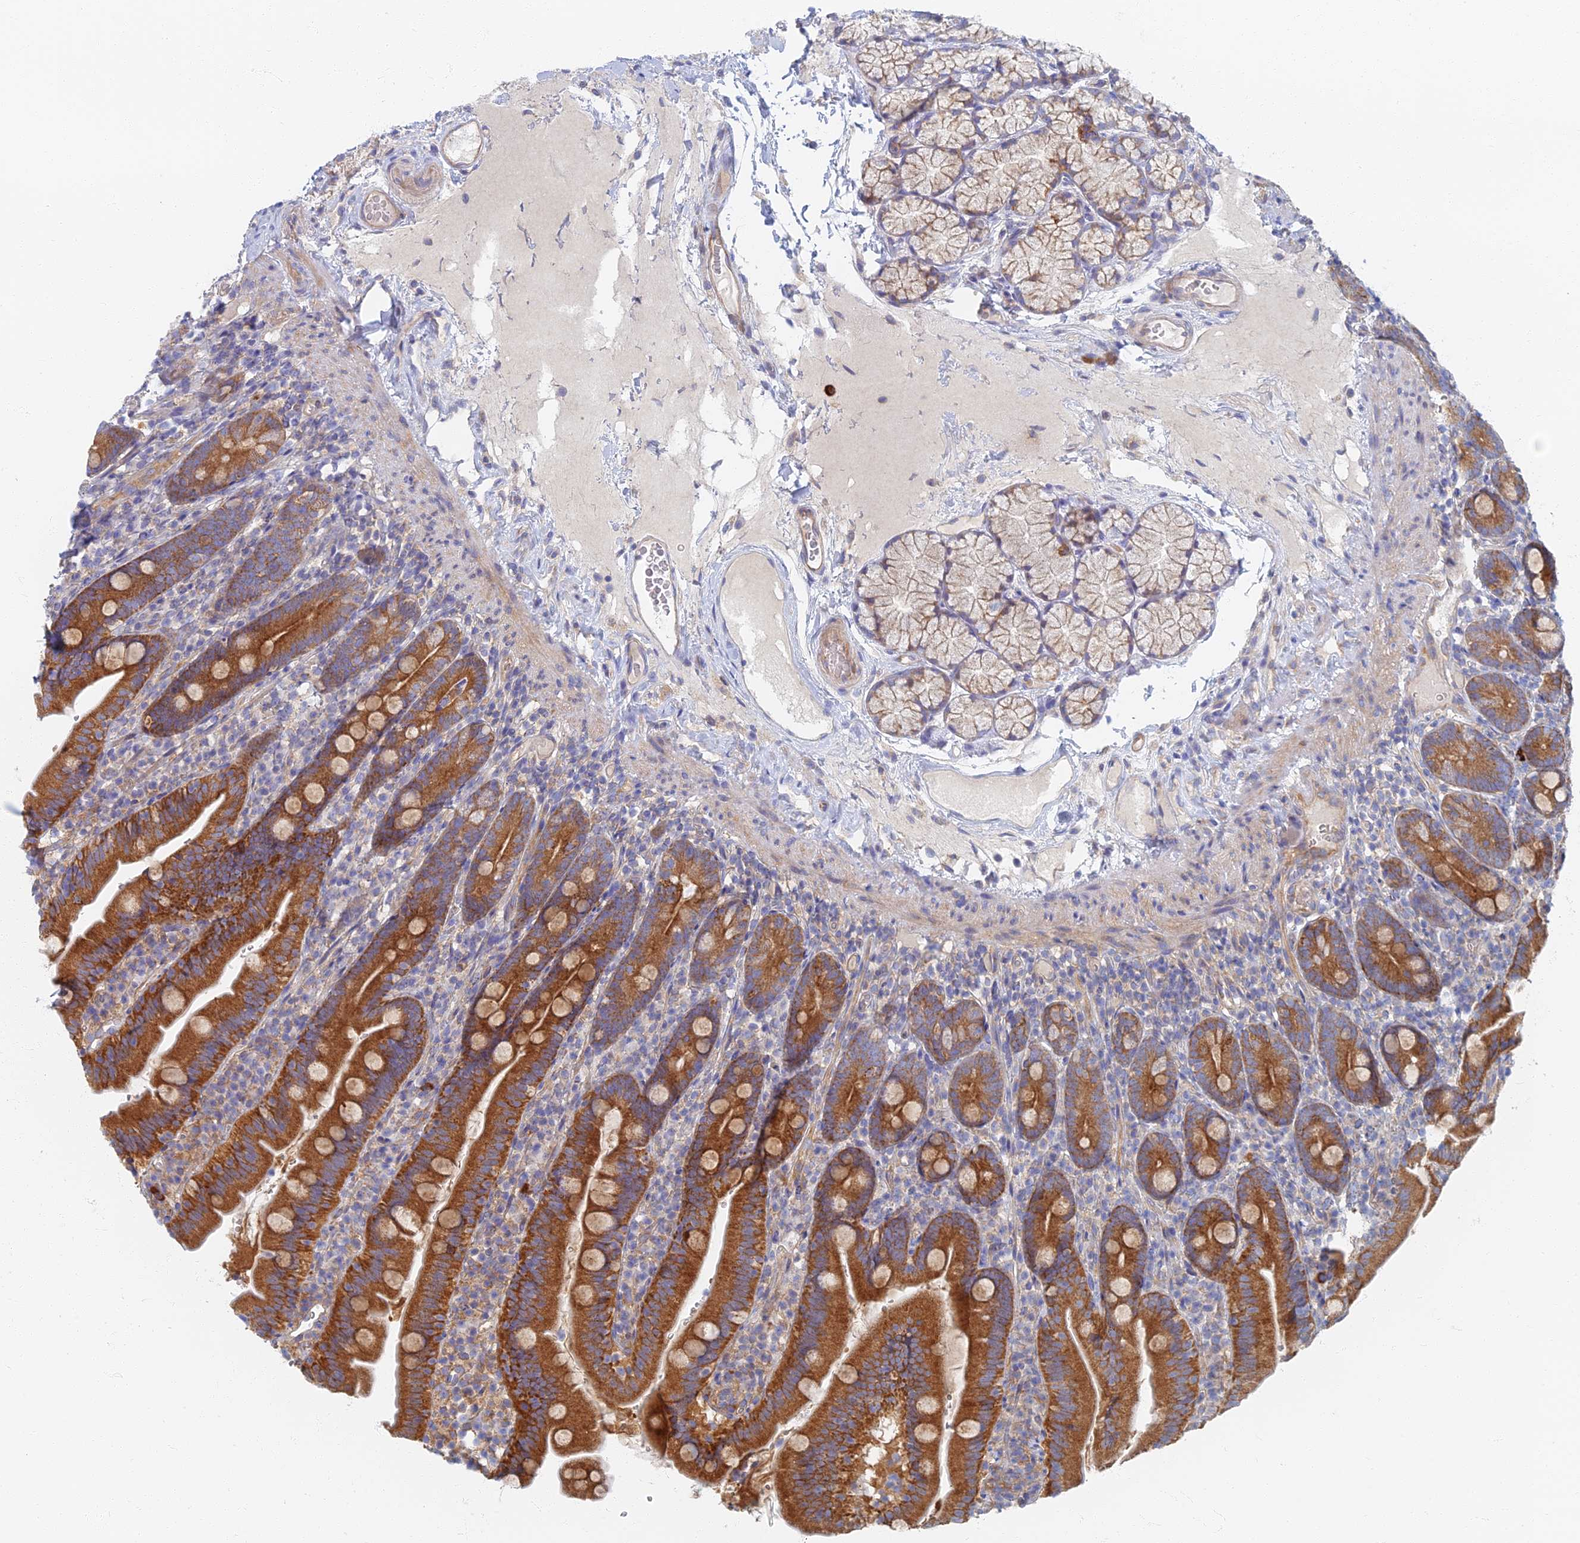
{"staining": {"intensity": "strong", "quantity": ">75%", "location": "cytoplasmic/membranous"}, "tissue": "duodenum", "cell_type": "Glandular cells", "image_type": "normal", "snomed": [{"axis": "morphology", "description": "Normal tissue, NOS"}, {"axis": "topography", "description": "Duodenum"}], "caption": "Protein staining of unremarkable duodenum exhibits strong cytoplasmic/membranous staining in about >75% of glandular cells.", "gene": "TMEM44", "patient": {"sex": "female", "age": 67}}